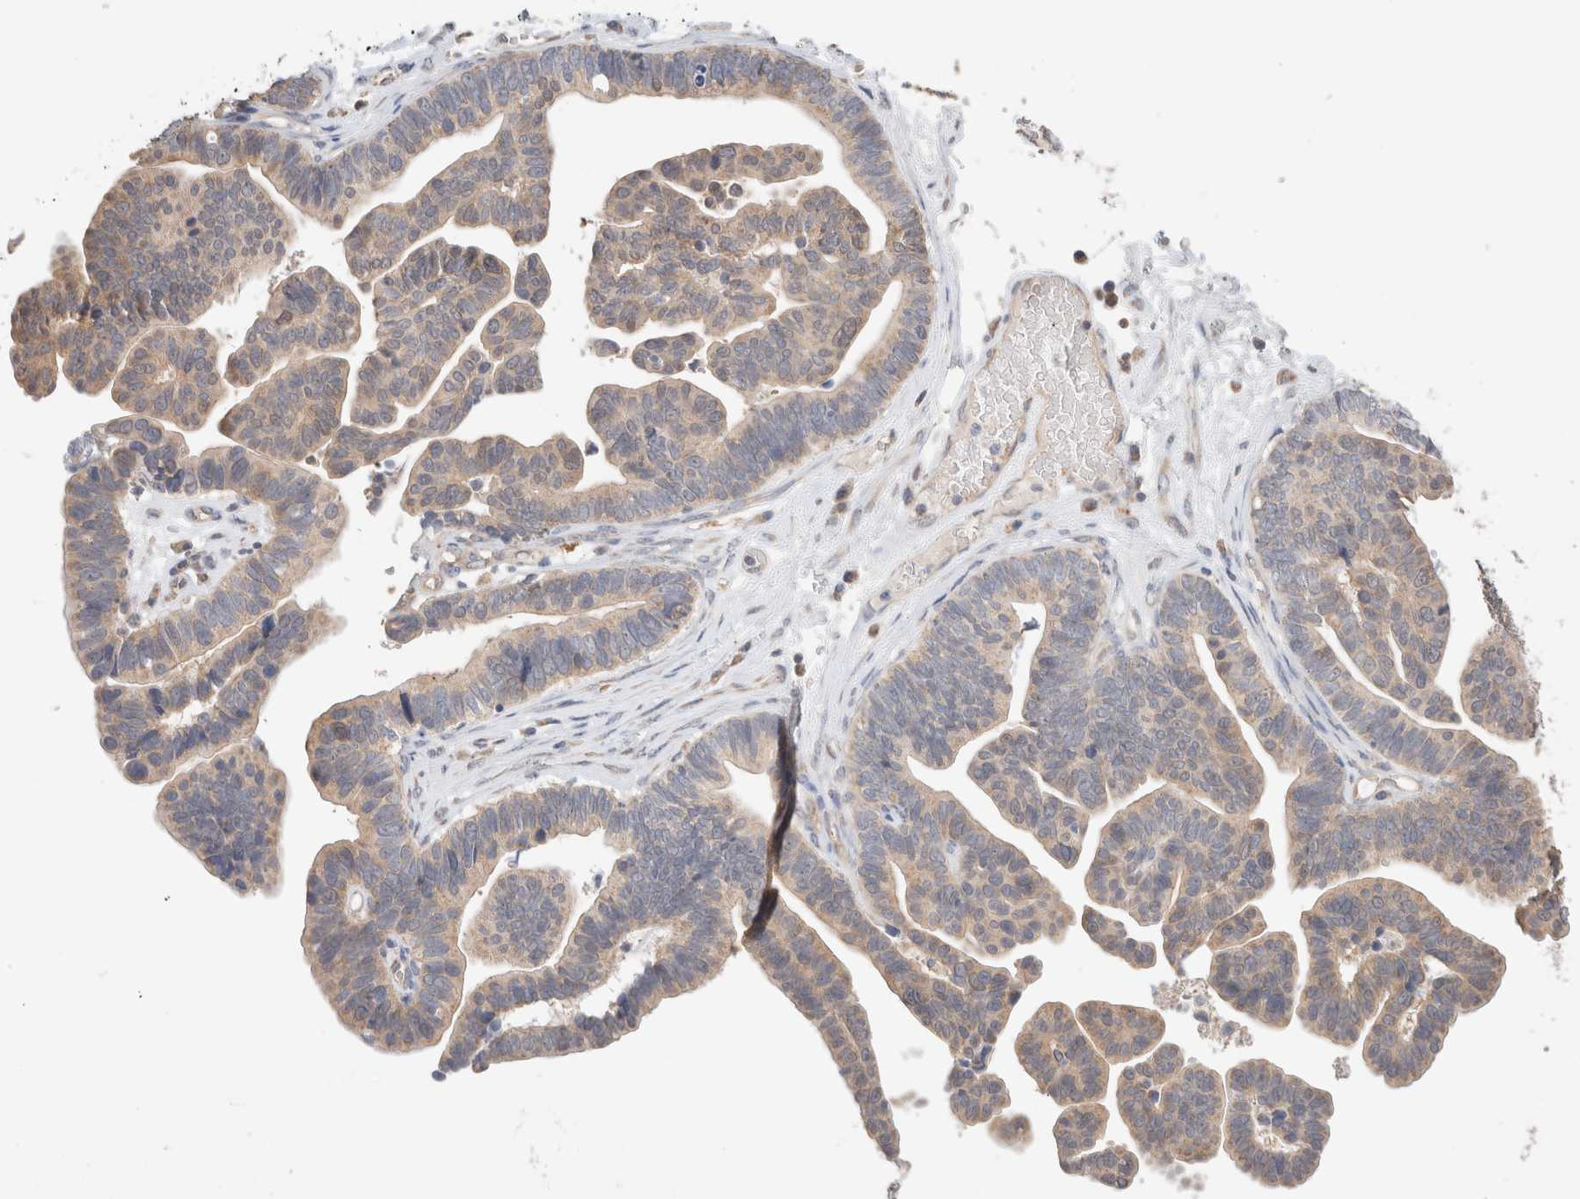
{"staining": {"intensity": "weak", "quantity": "25%-75%", "location": "cytoplasmic/membranous"}, "tissue": "ovarian cancer", "cell_type": "Tumor cells", "image_type": "cancer", "snomed": [{"axis": "morphology", "description": "Cystadenocarcinoma, serous, NOS"}, {"axis": "topography", "description": "Ovary"}], "caption": "Human ovarian cancer stained with a brown dye demonstrates weak cytoplasmic/membranous positive expression in approximately 25%-75% of tumor cells.", "gene": "CA13", "patient": {"sex": "female", "age": 56}}